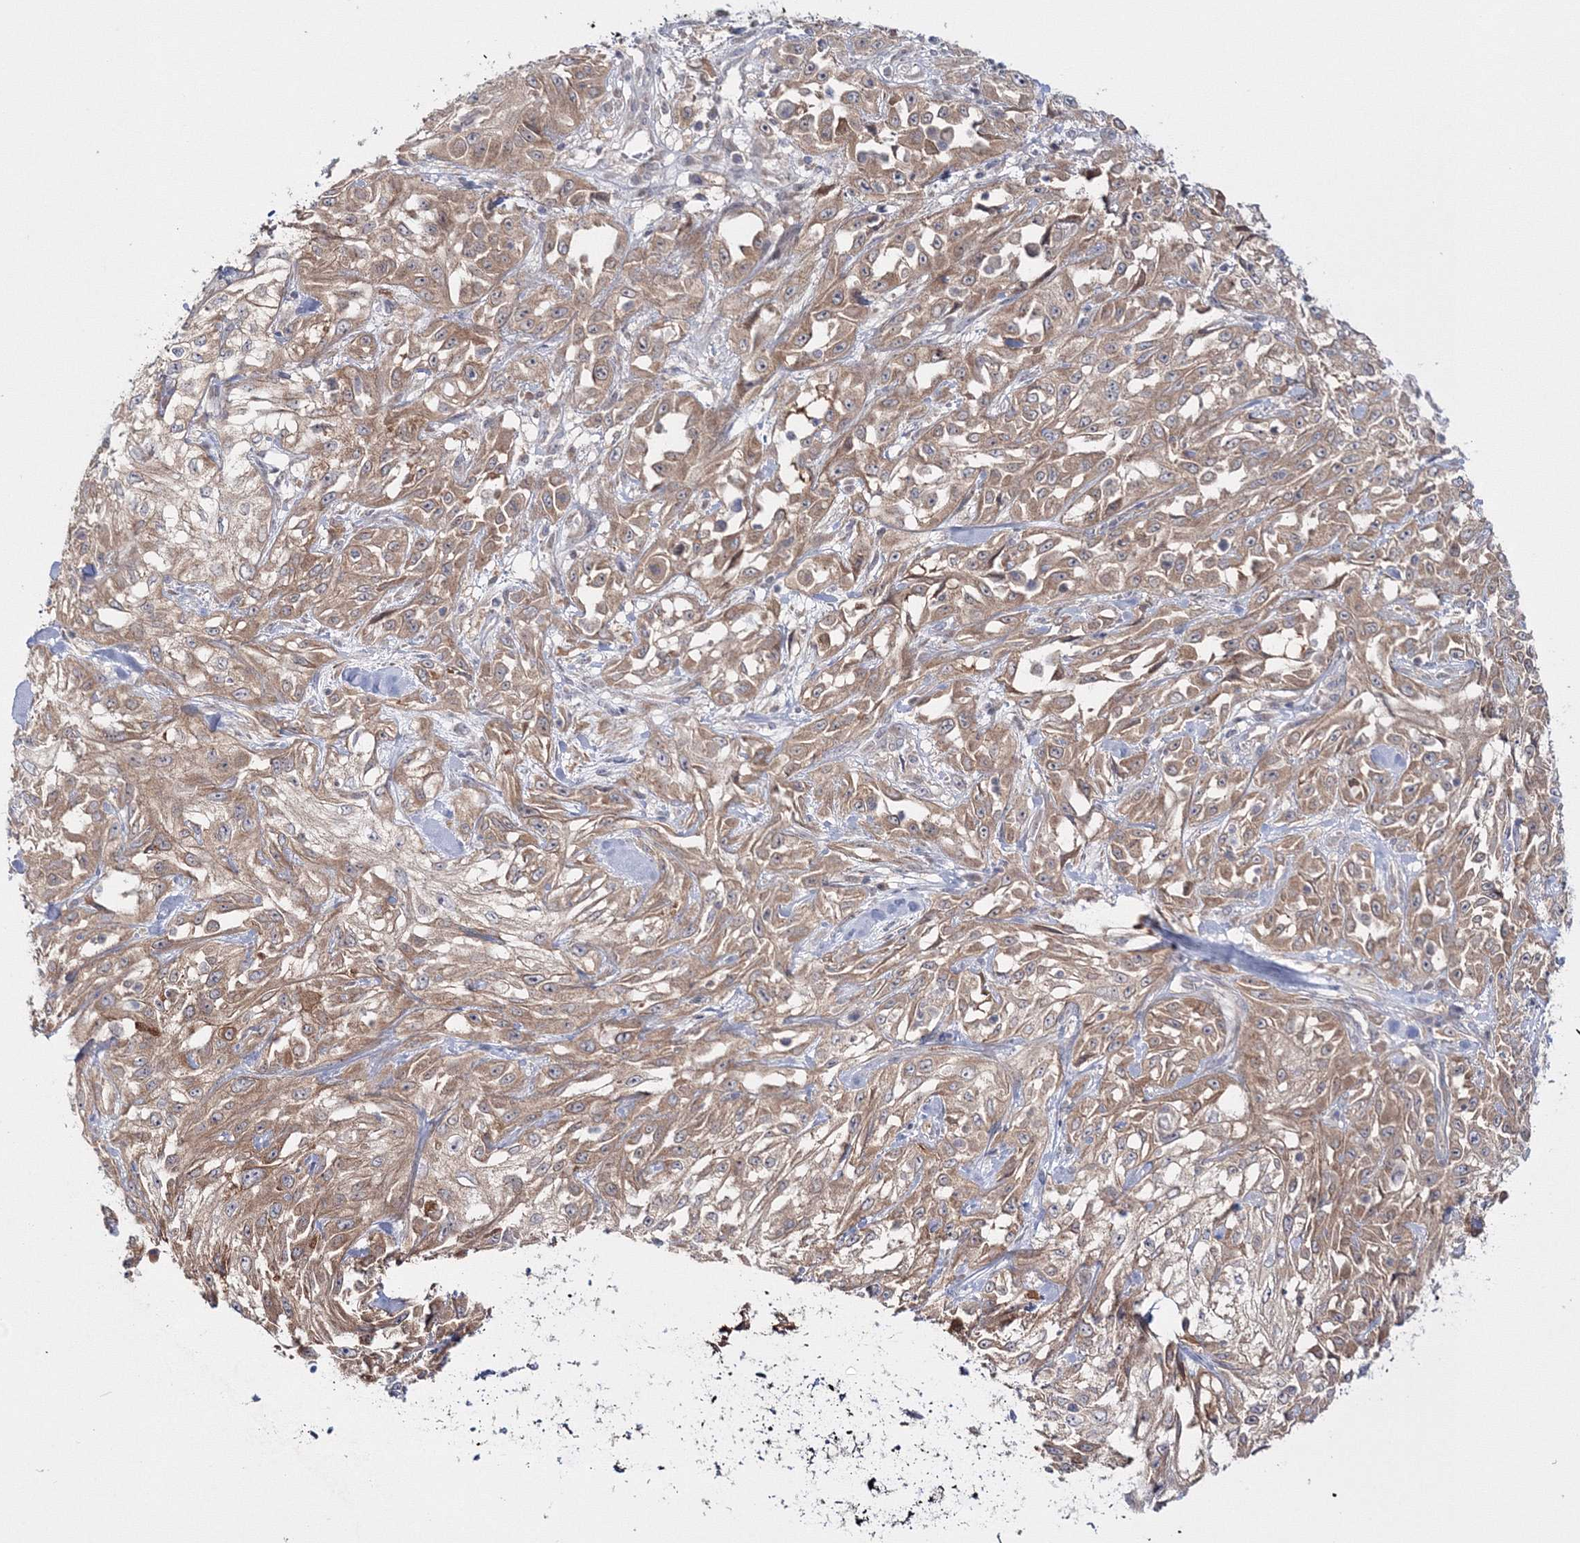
{"staining": {"intensity": "moderate", "quantity": ">75%", "location": "cytoplasmic/membranous"}, "tissue": "skin cancer", "cell_type": "Tumor cells", "image_type": "cancer", "snomed": [{"axis": "morphology", "description": "Squamous cell carcinoma, NOS"}, {"axis": "morphology", "description": "Squamous cell carcinoma, metastatic, NOS"}, {"axis": "topography", "description": "Skin"}, {"axis": "topography", "description": "Lymph node"}], "caption": "Skin cancer (squamous cell carcinoma) stained for a protein shows moderate cytoplasmic/membranous positivity in tumor cells. Using DAB (brown) and hematoxylin (blue) stains, captured at high magnification using brightfield microscopy.", "gene": "IPMK", "patient": {"sex": "male", "age": 75}}